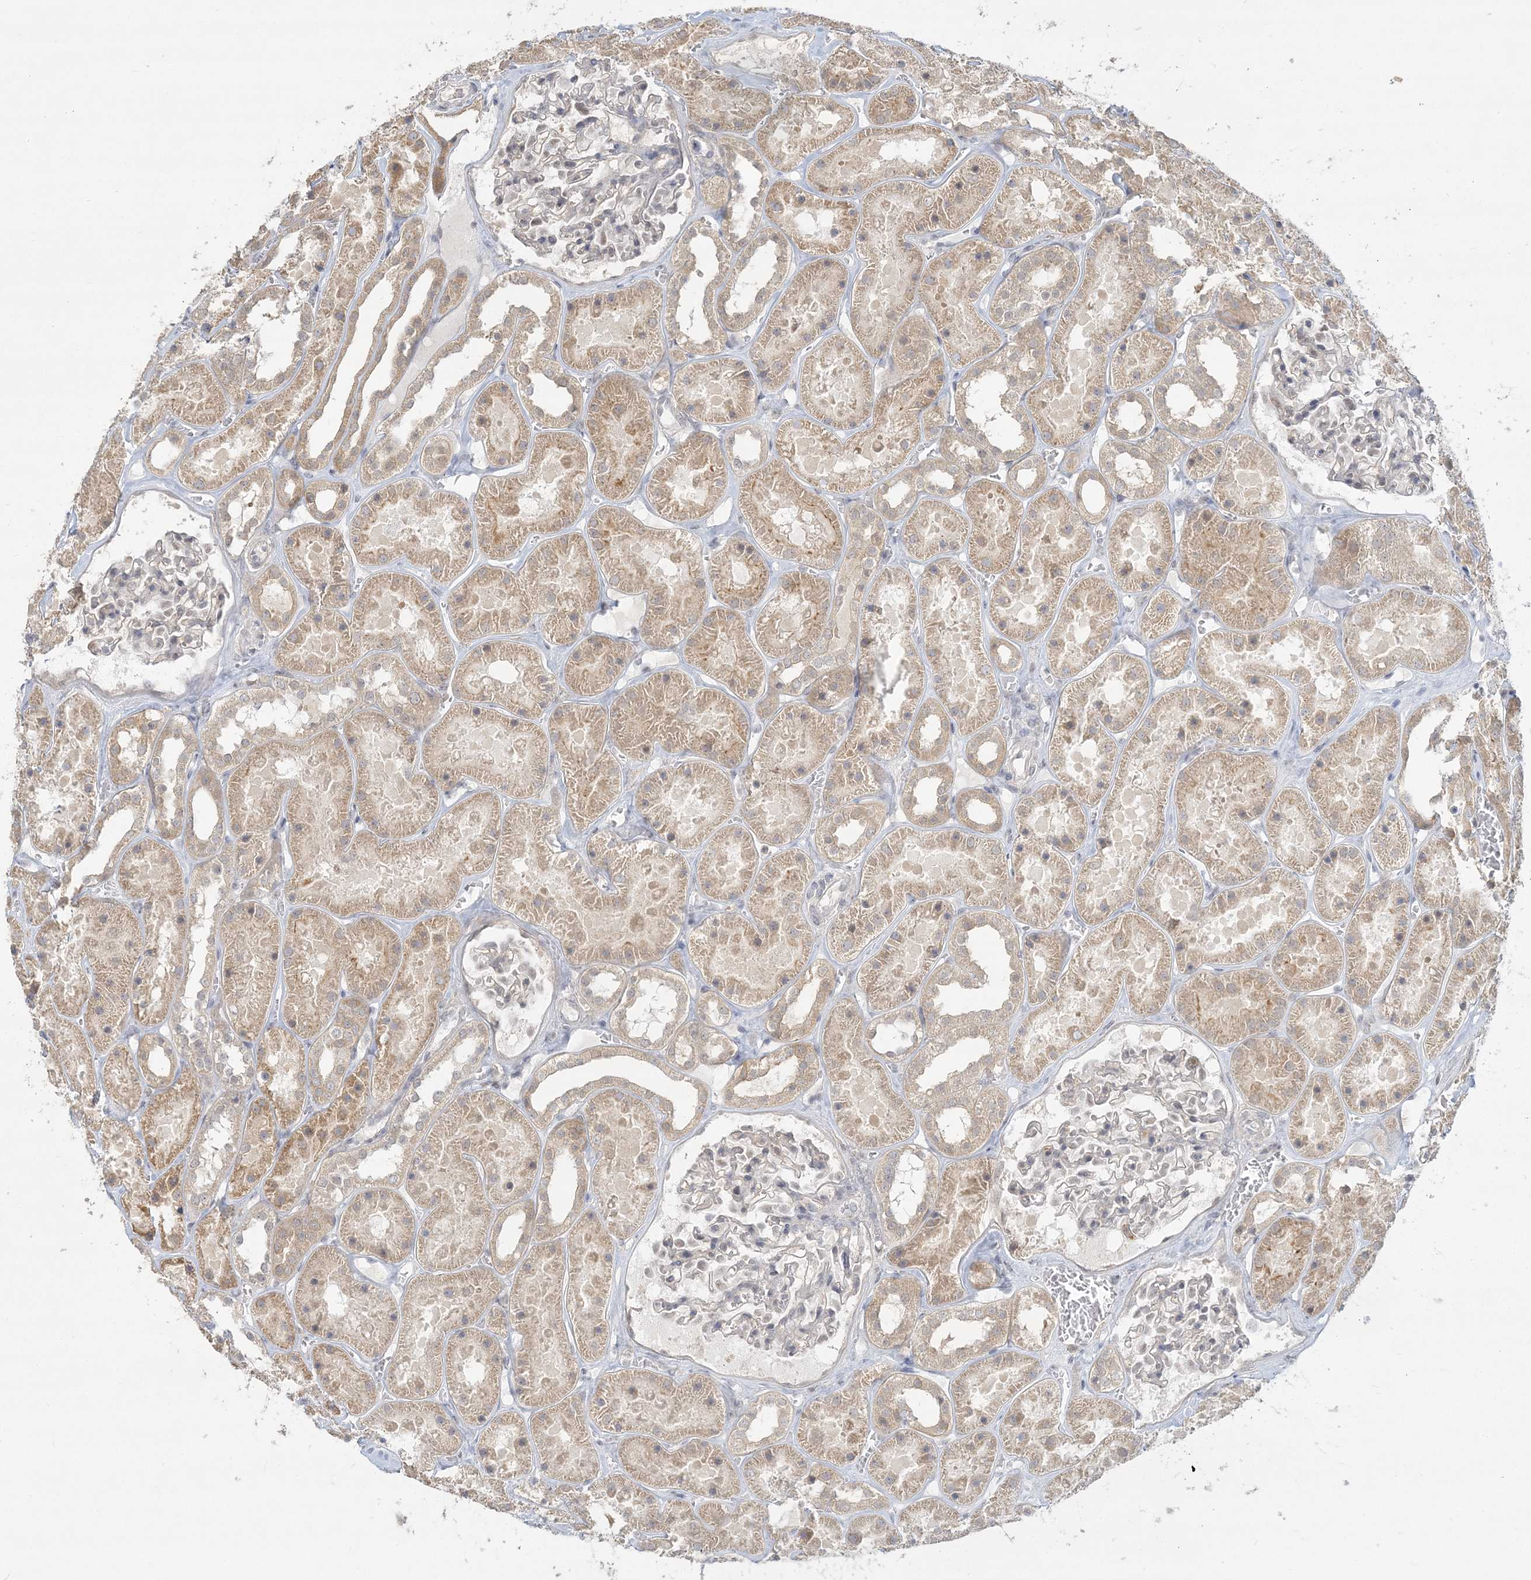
{"staining": {"intensity": "negative", "quantity": "none", "location": "none"}, "tissue": "kidney", "cell_type": "Cells in glomeruli", "image_type": "normal", "snomed": [{"axis": "morphology", "description": "Normal tissue, NOS"}, {"axis": "topography", "description": "Kidney"}], "caption": "Immunohistochemical staining of normal human kidney exhibits no significant staining in cells in glomeruli.", "gene": "ANKS1A", "patient": {"sex": "female", "age": 41}}